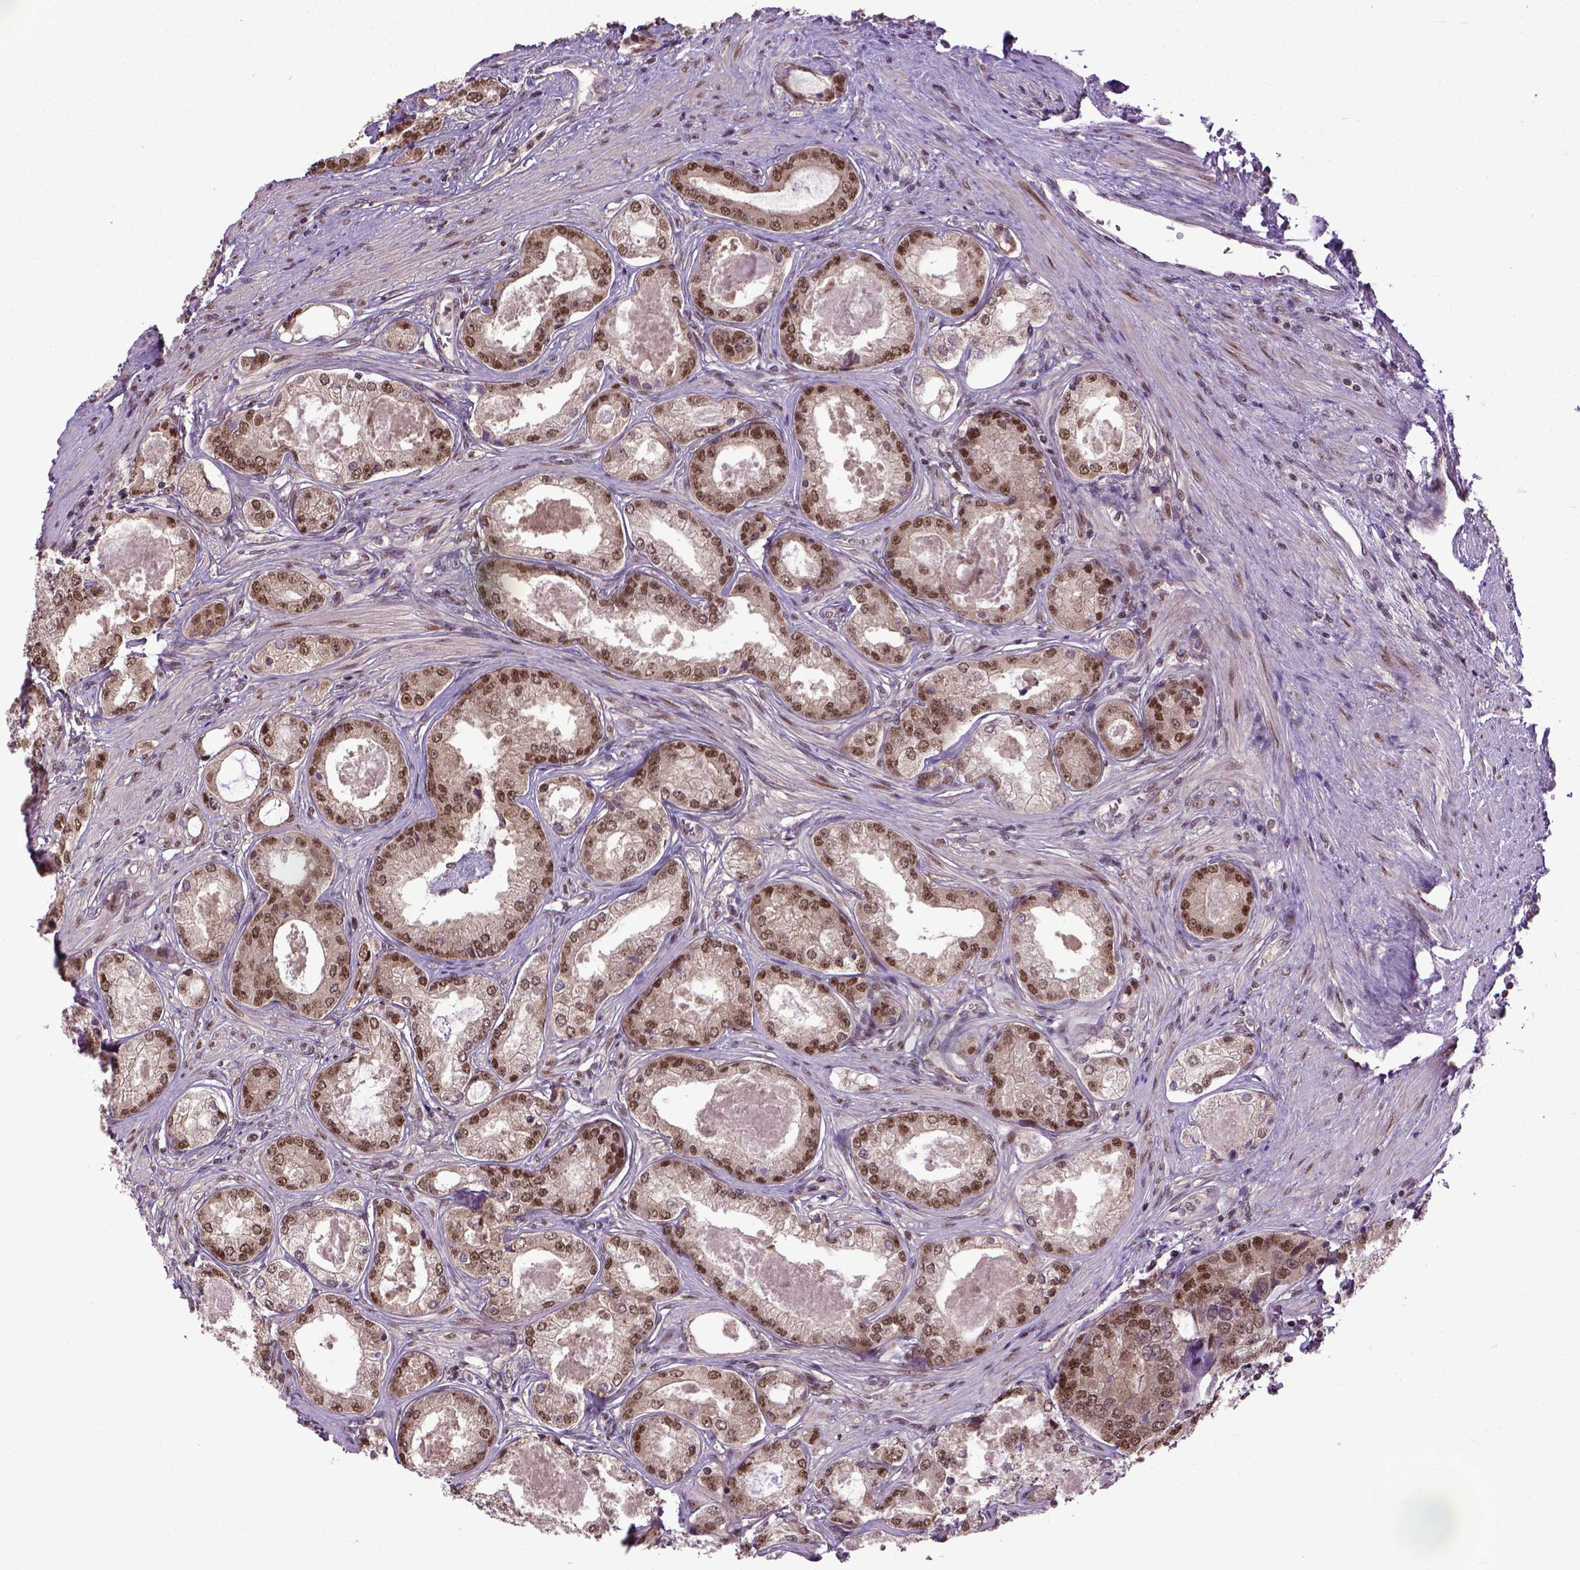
{"staining": {"intensity": "strong", "quantity": ">75%", "location": "cytoplasmic/membranous,nuclear"}, "tissue": "prostate cancer", "cell_type": "Tumor cells", "image_type": "cancer", "snomed": [{"axis": "morphology", "description": "Adenocarcinoma, Low grade"}, {"axis": "topography", "description": "Prostate"}], "caption": "An image of human prostate cancer (low-grade adenocarcinoma) stained for a protein exhibits strong cytoplasmic/membranous and nuclear brown staining in tumor cells. (brown staining indicates protein expression, while blue staining denotes nuclei).", "gene": "UBA3", "patient": {"sex": "male", "age": 68}}